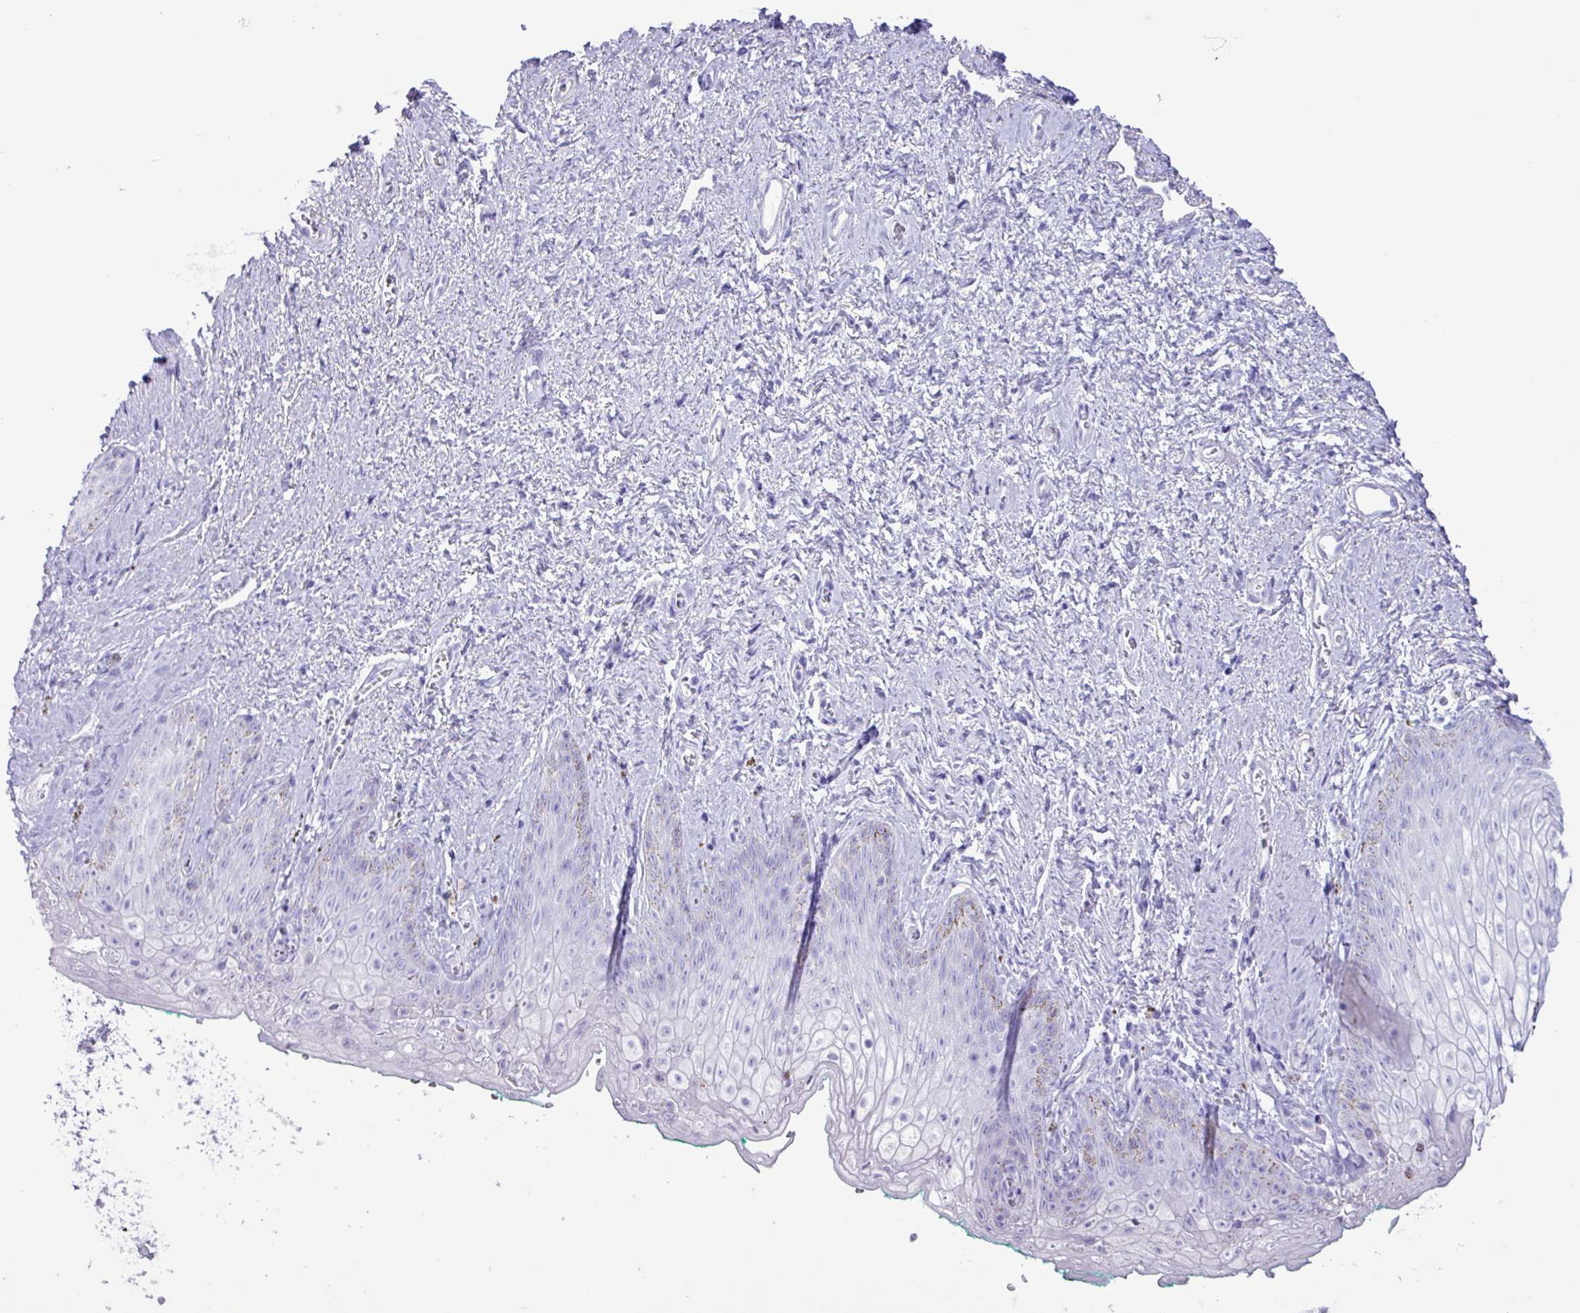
{"staining": {"intensity": "negative", "quantity": "none", "location": "none"}, "tissue": "vagina", "cell_type": "Squamous epithelial cells", "image_type": "normal", "snomed": [{"axis": "morphology", "description": "Normal tissue, NOS"}, {"axis": "topography", "description": "Vulva"}, {"axis": "topography", "description": "Vagina"}, {"axis": "topography", "description": "Peripheral nerve tissue"}], "caption": "A high-resolution micrograph shows immunohistochemistry staining of benign vagina, which reveals no significant positivity in squamous epithelial cells. Nuclei are stained in blue.", "gene": "CKMT2", "patient": {"sex": "female", "age": 66}}